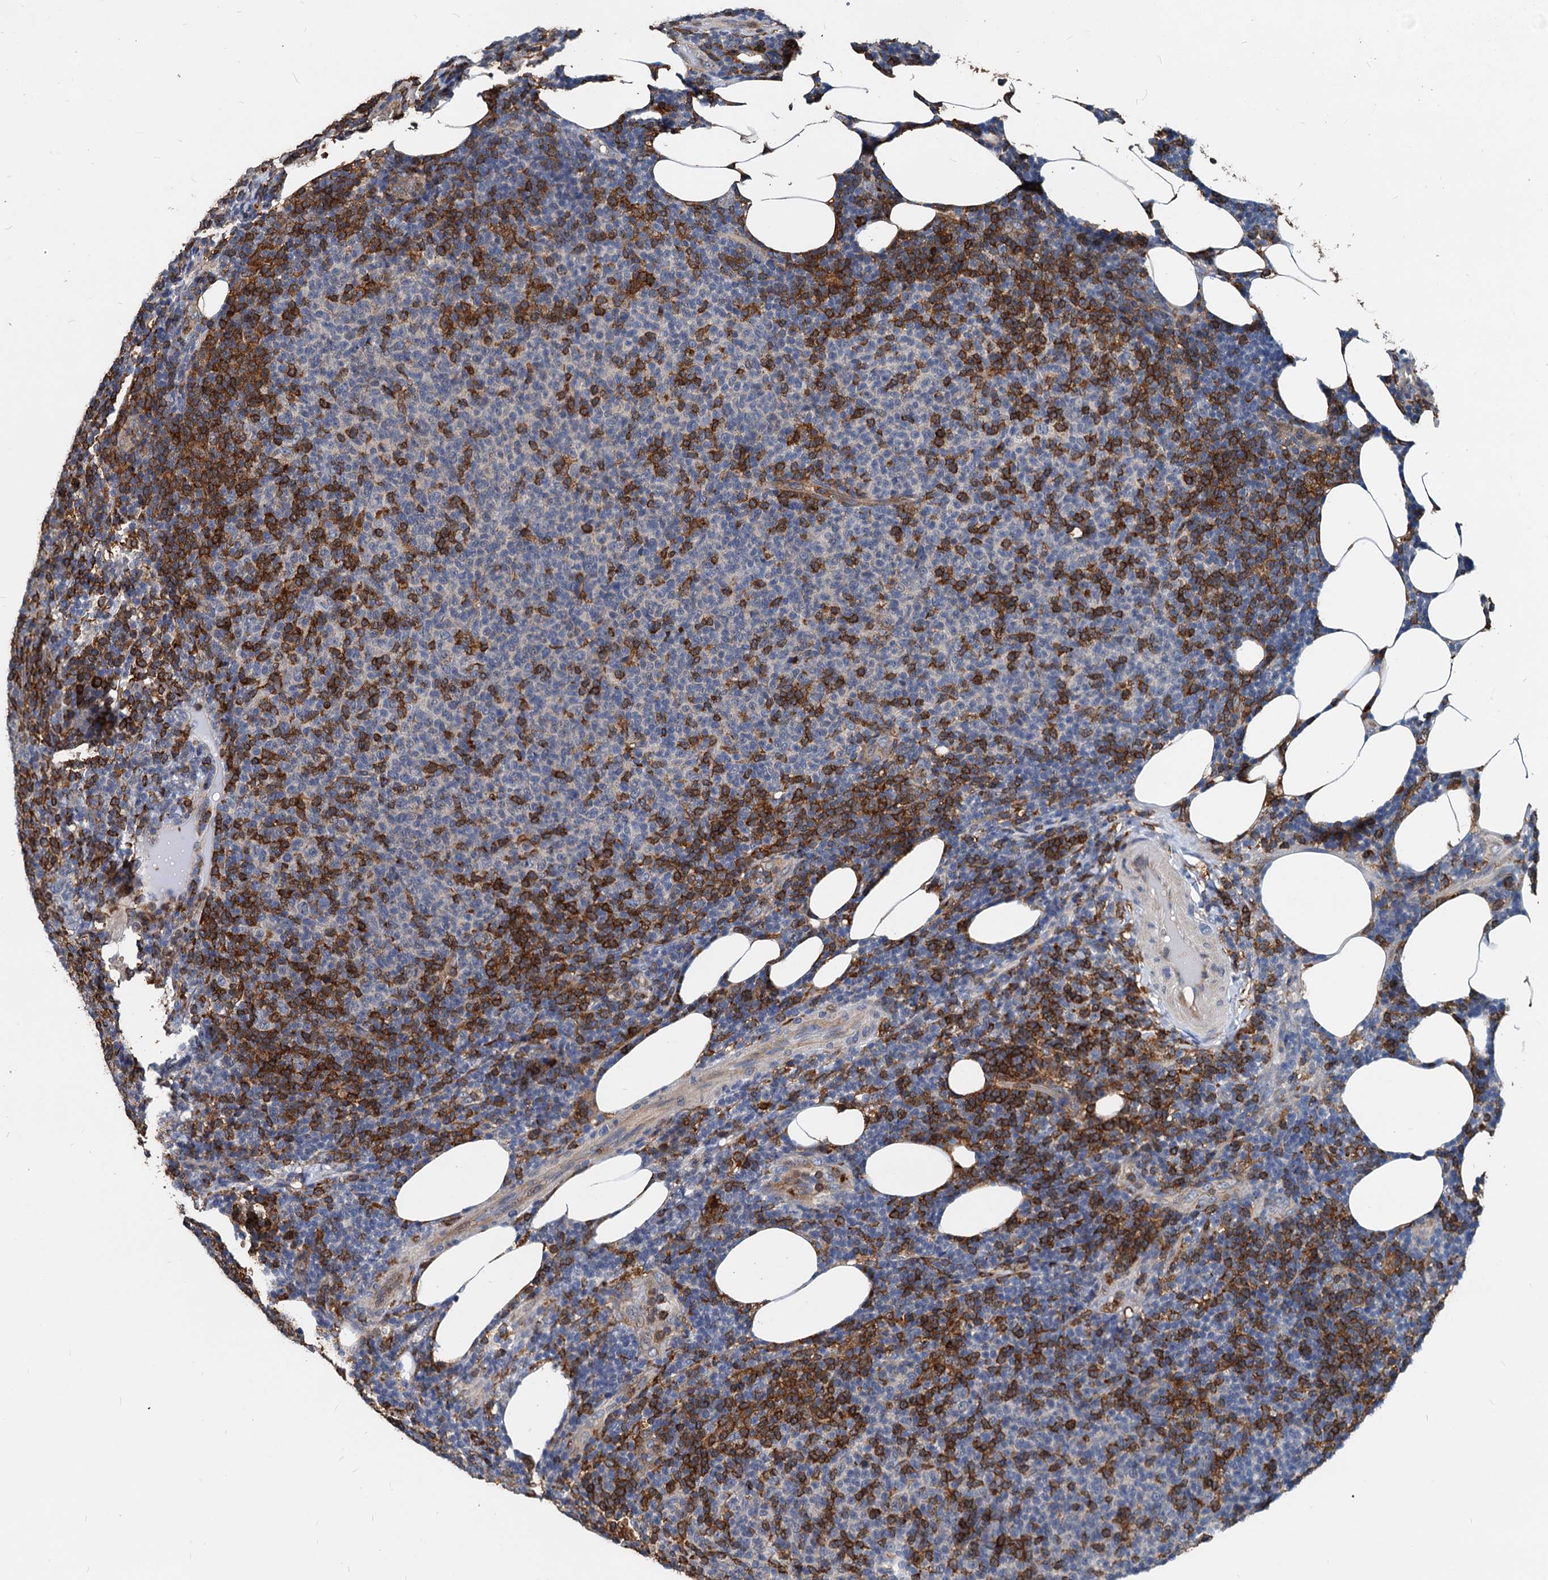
{"staining": {"intensity": "negative", "quantity": "none", "location": "none"}, "tissue": "lymphoma", "cell_type": "Tumor cells", "image_type": "cancer", "snomed": [{"axis": "morphology", "description": "Malignant lymphoma, non-Hodgkin's type, Low grade"}, {"axis": "topography", "description": "Lymph node"}], "caption": "The IHC image has no significant expression in tumor cells of lymphoma tissue.", "gene": "LCP2", "patient": {"sex": "male", "age": 66}}